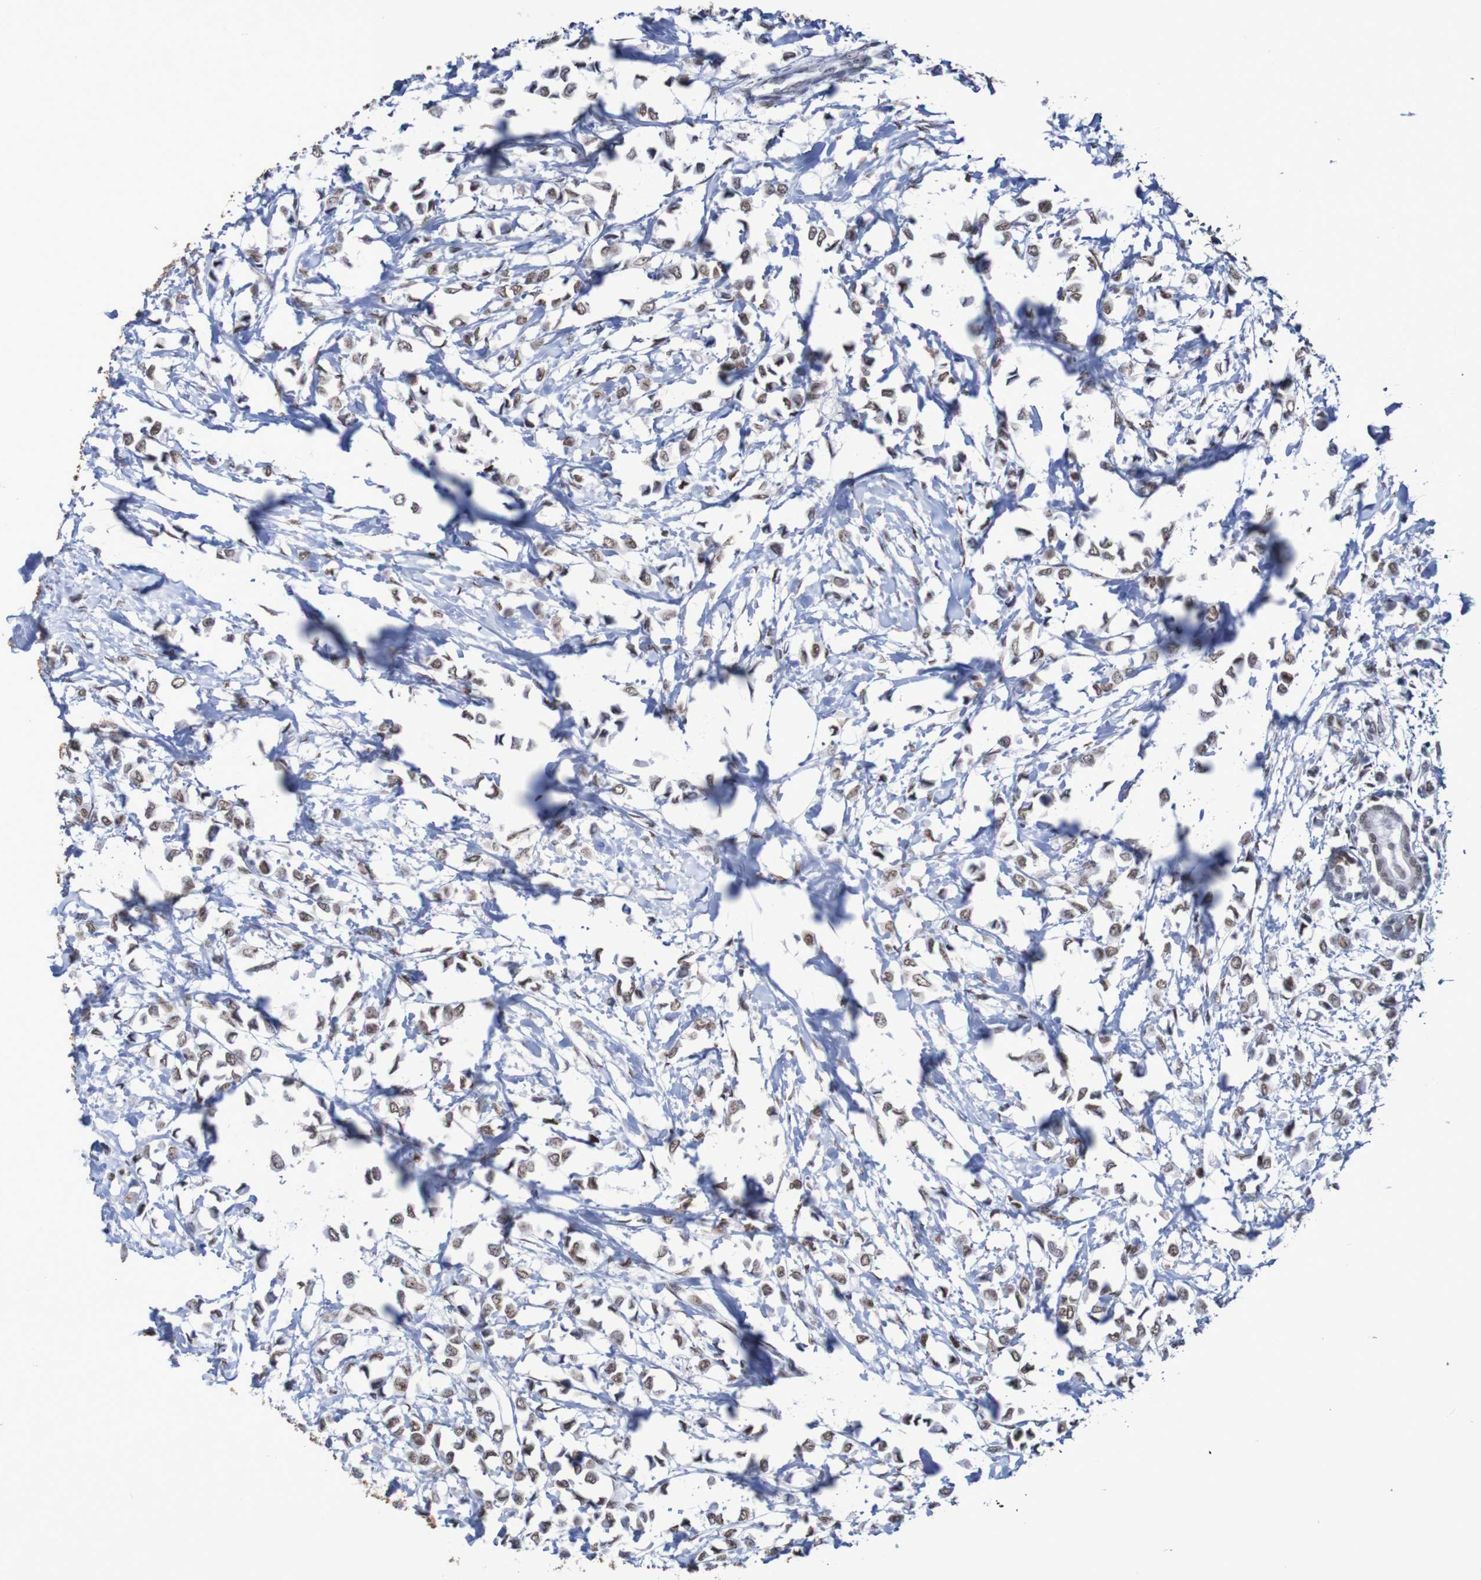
{"staining": {"intensity": "weak", "quantity": ">75%", "location": "nuclear"}, "tissue": "breast cancer", "cell_type": "Tumor cells", "image_type": "cancer", "snomed": [{"axis": "morphology", "description": "Lobular carcinoma"}, {"axis": "topography", "description": "Breast"}], "caption": "Brown immunohistochemical staining in human breast cancer displays weak nuclear staining in about >75% of tumor cells.", "gene": "MRTFB", "patient": {"sex": "female", "age": 51}}